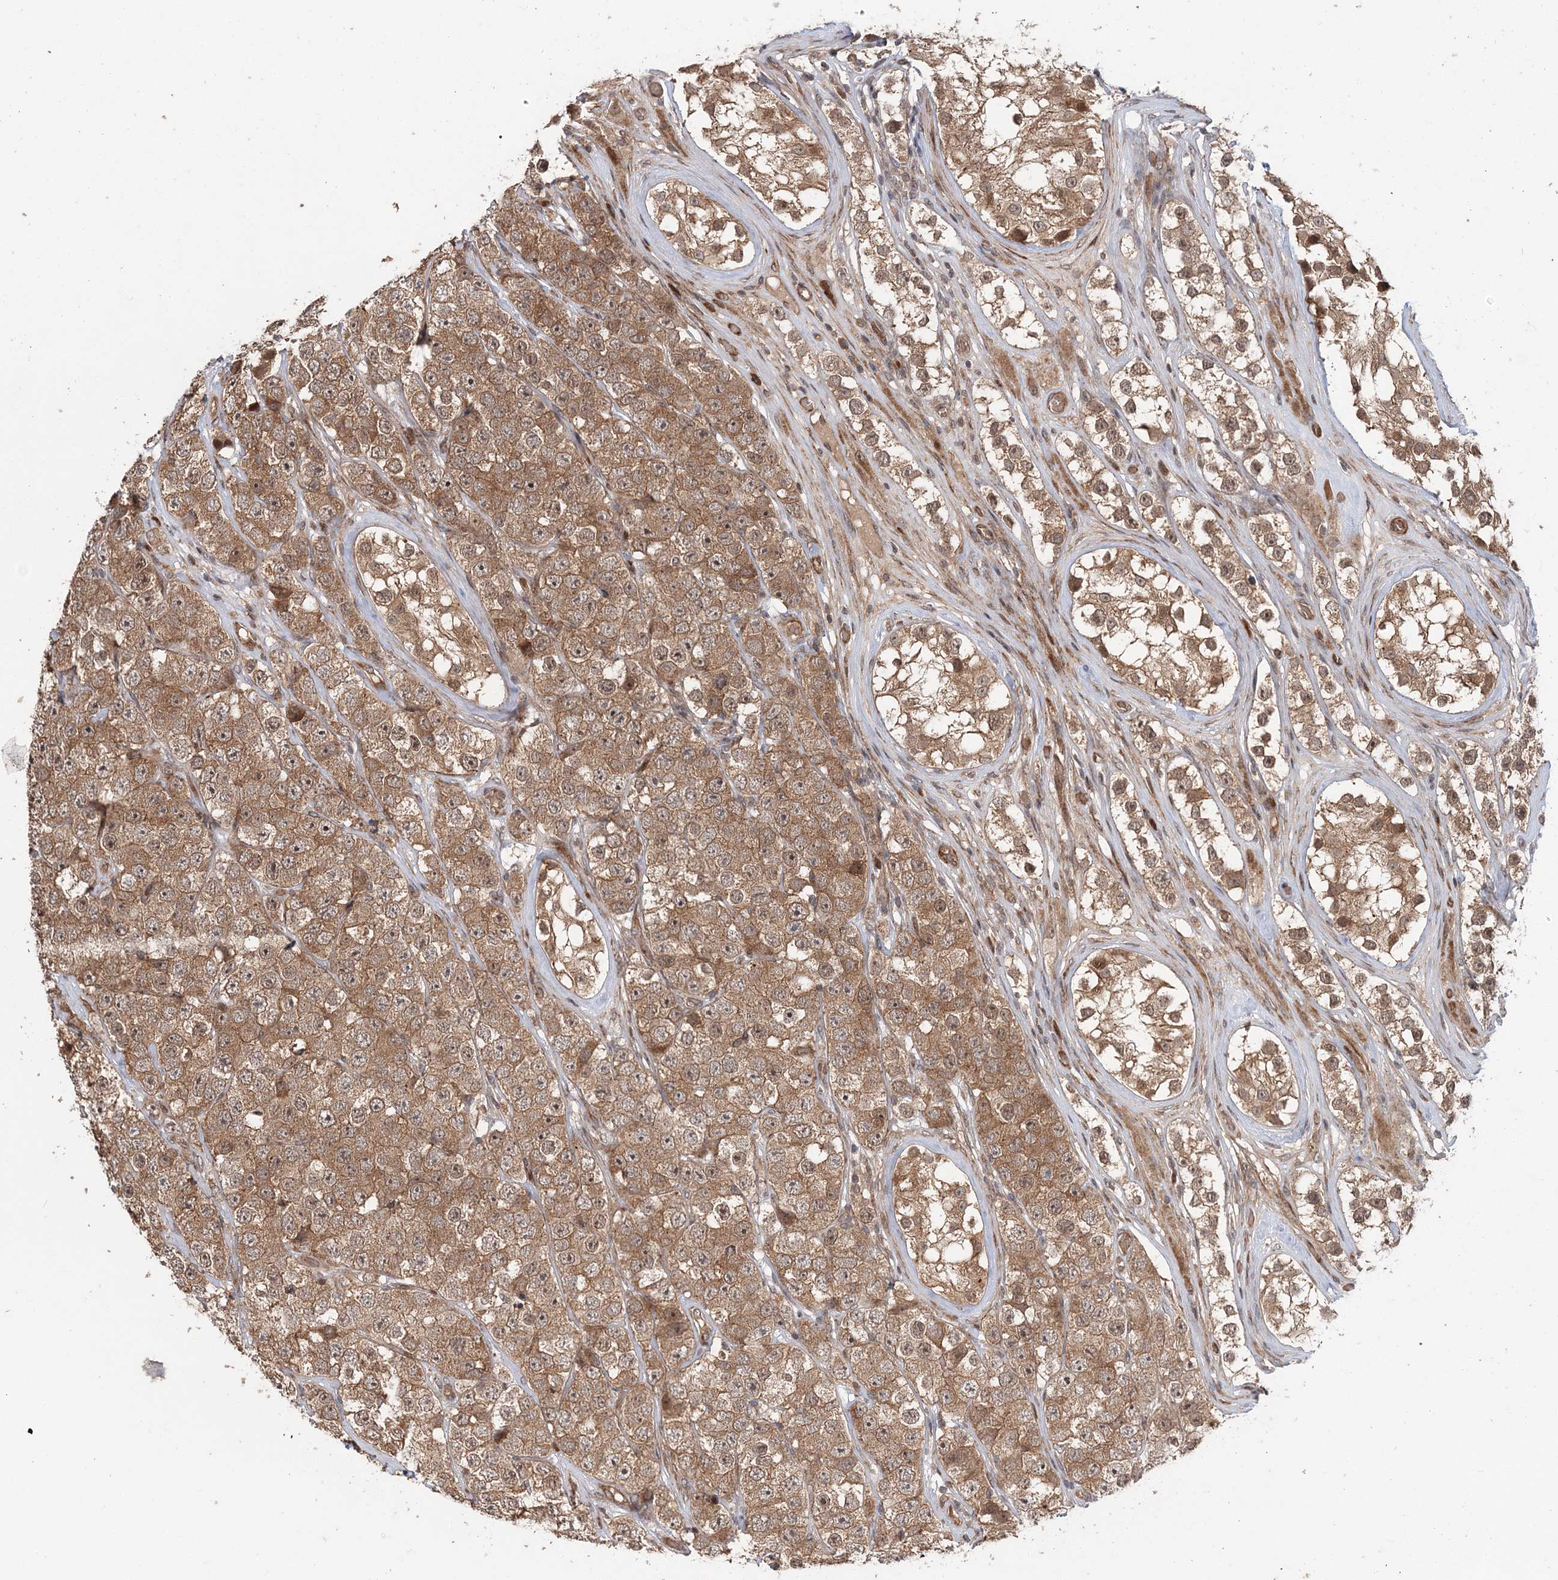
{"staining": {"intensity": "moderate", "quantity": ">75%", "location": "cytoplasmic/membranous,nuclear"}, "tissue": "testis cancer", "cell_type": "Tumor cells", "image_type": "cancer", "snomed": [{"axis": "morphology", "description": "Seminoma, NOS"}, {"axis": "topography", "description": "Testis"}], "caption": "DAB (3,3'-diaminobenzidine) immunohistochemical staining of human testis seminoma exhibits moderate cytoplasmic/membranous and nuclear protein positivity in about >75% of tumor cells.", "gene": "UBTD2", "patient": {"sex": "male", "age": 28}}